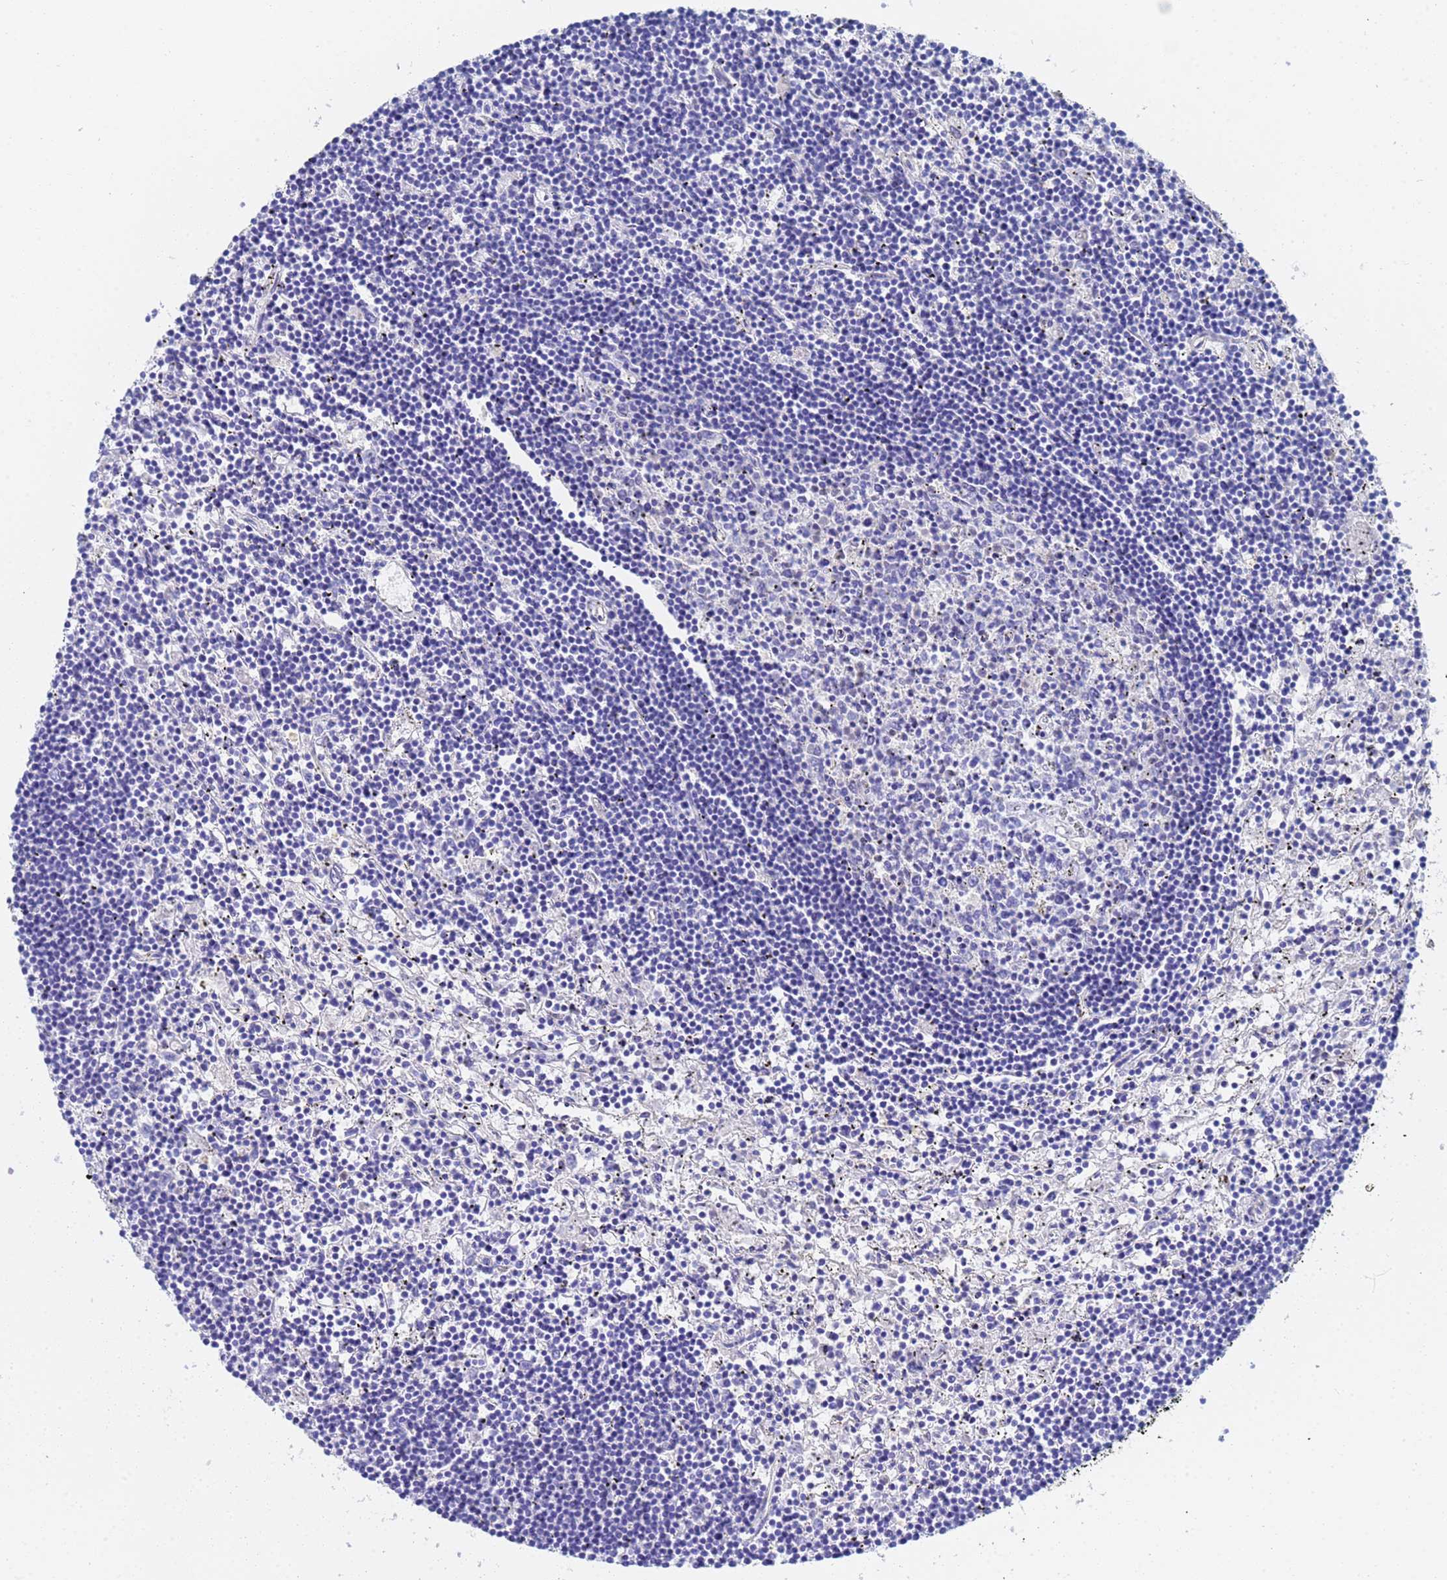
{"staining": {"intensity": "negative", "quantity": "none", "location": "none"}, "tissue": "lymphoma", "cell_type": "Tumor cells", "image_type": "cancer", "snomed": [{"axis": "morphology", "description": "Malignant lymphoma, non-Hodgkin's type, Low grade"}, {"axis": "topography", "description": "Spleen"}], "caption": "Human low-grade malignant lymphoma, non-Hodgkin's type stained for a protein using immunohistochemistry (IHC) shows no staining in tumor cells.", "gene": "CST4", "patient": {"sex": "male", "age": 76}}